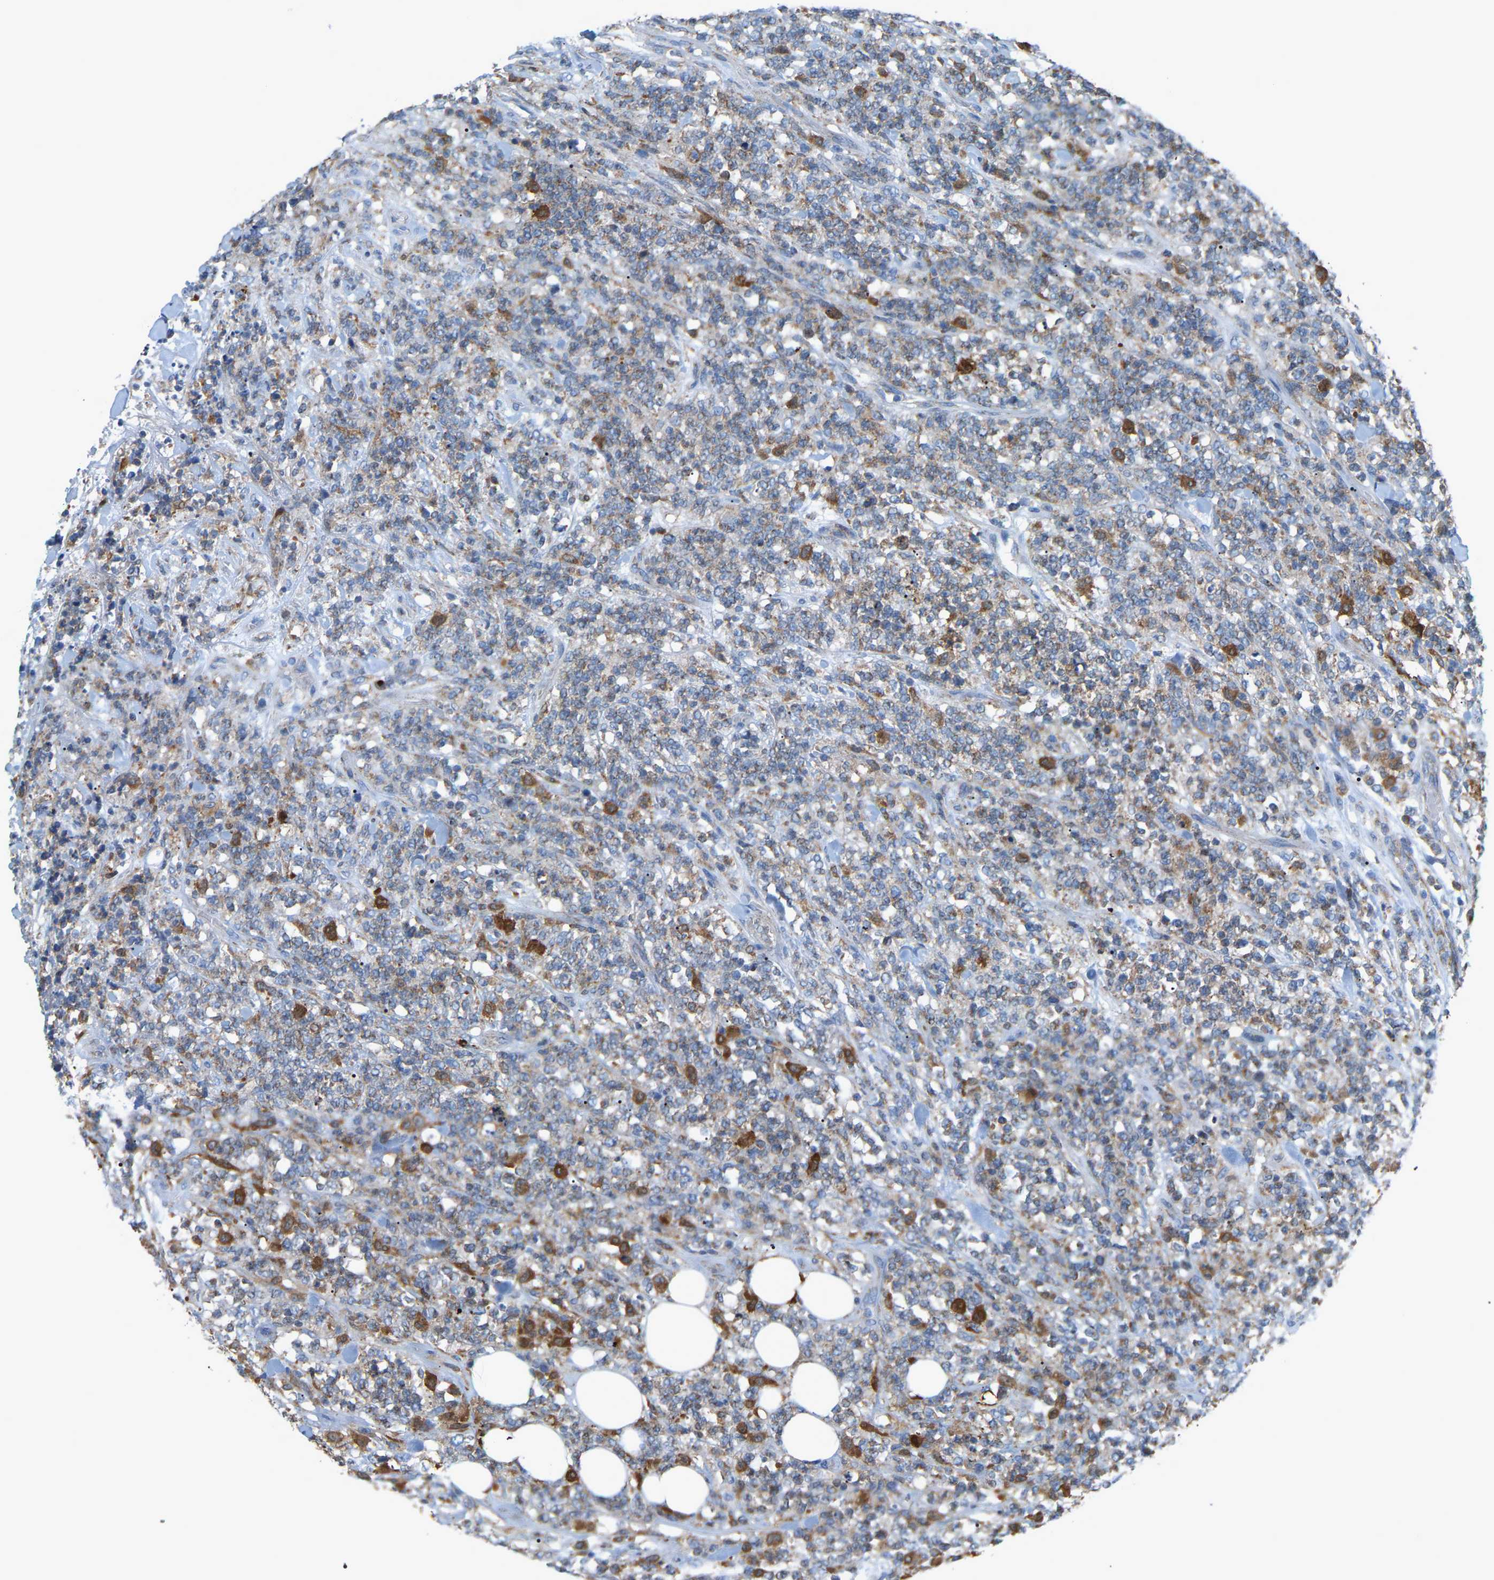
{"staining": {"intensity": "weak", "quantity": ">75%", "location": "cytoplasmic/membranous"}, "tissue": "lymphoma", "cell_type": "Tumor cells", "image_type": "cancer", "snomed": [{"axis": "morphology", "description": "Malignant lymphoma, non-Hodgkin's type, High grade"}, {"axis": "topography", "description": "Soft tissue"}], "caption": "High-power microscopy captured an immunohistochemistry photomicrograph of high-grade malignant lymphoma, non-Hodgkin's type, revealing weak cytoplasmic/membranous expression in approximately >75% of tumor cells. (DAB IHC, brown staining for protein, blue staining for nuclei).", "gene": "CROT", "patient": {"sex": "male", "age": 18}}